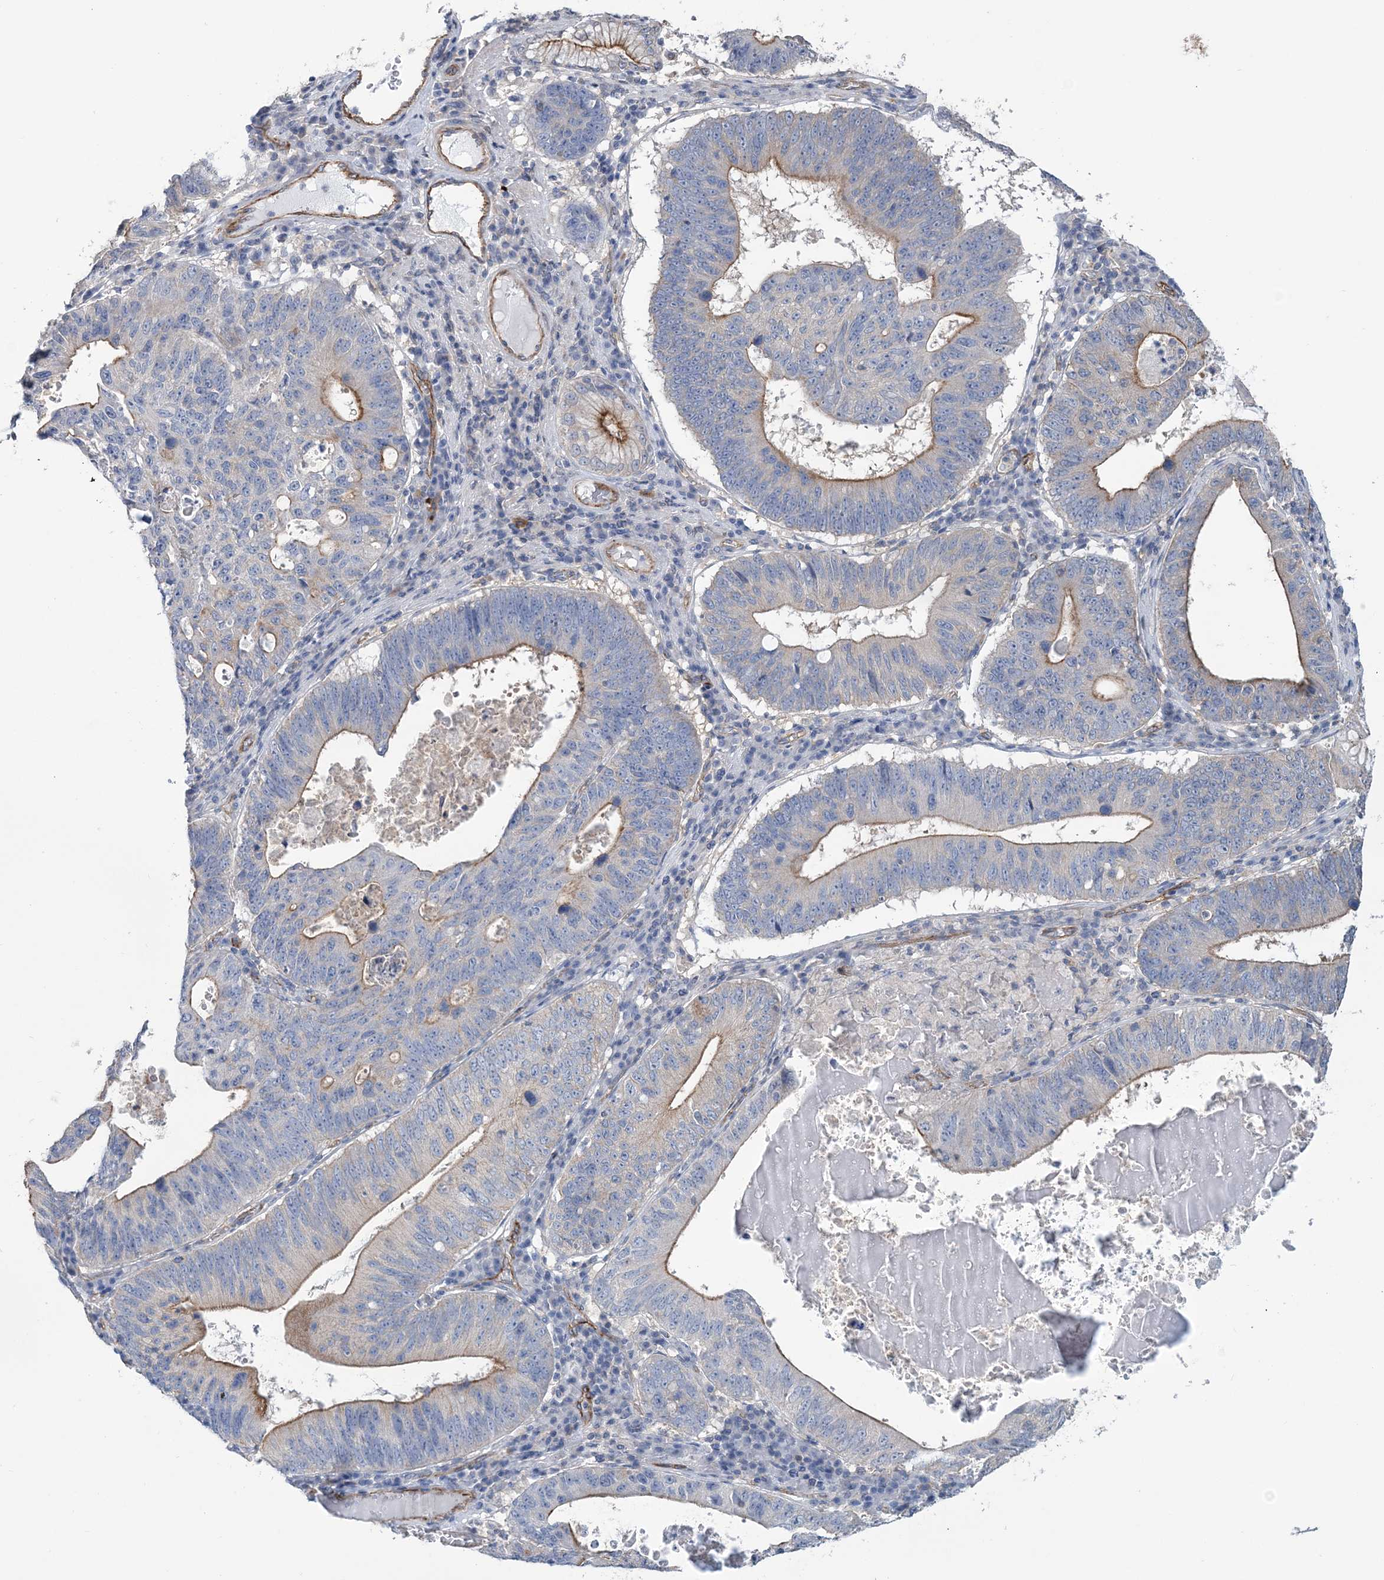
{"staining": {"intensity": "moderate", "quantity": "<25%", "location": "cytoplasmic/membranous"}, "tissue": "stomach cancer", "cell_type": "Tumor cells", "image_type": "cancer", "snomed": [{"axis": "morphology", "description": "Adenocarcinoma, NOS"}, {"axis": "topography", "description": "Stomach"}], "caption": "Immunohistochemical staining of stomach adenocarcinoma displays low levels of moderate cytoplasmic/membranous positivity in approximately <25% of tumor cells. Nuclei are stained in blue.", "gene": "RAB11FIP5", "patient": {"sex": "male", "age": 59}}